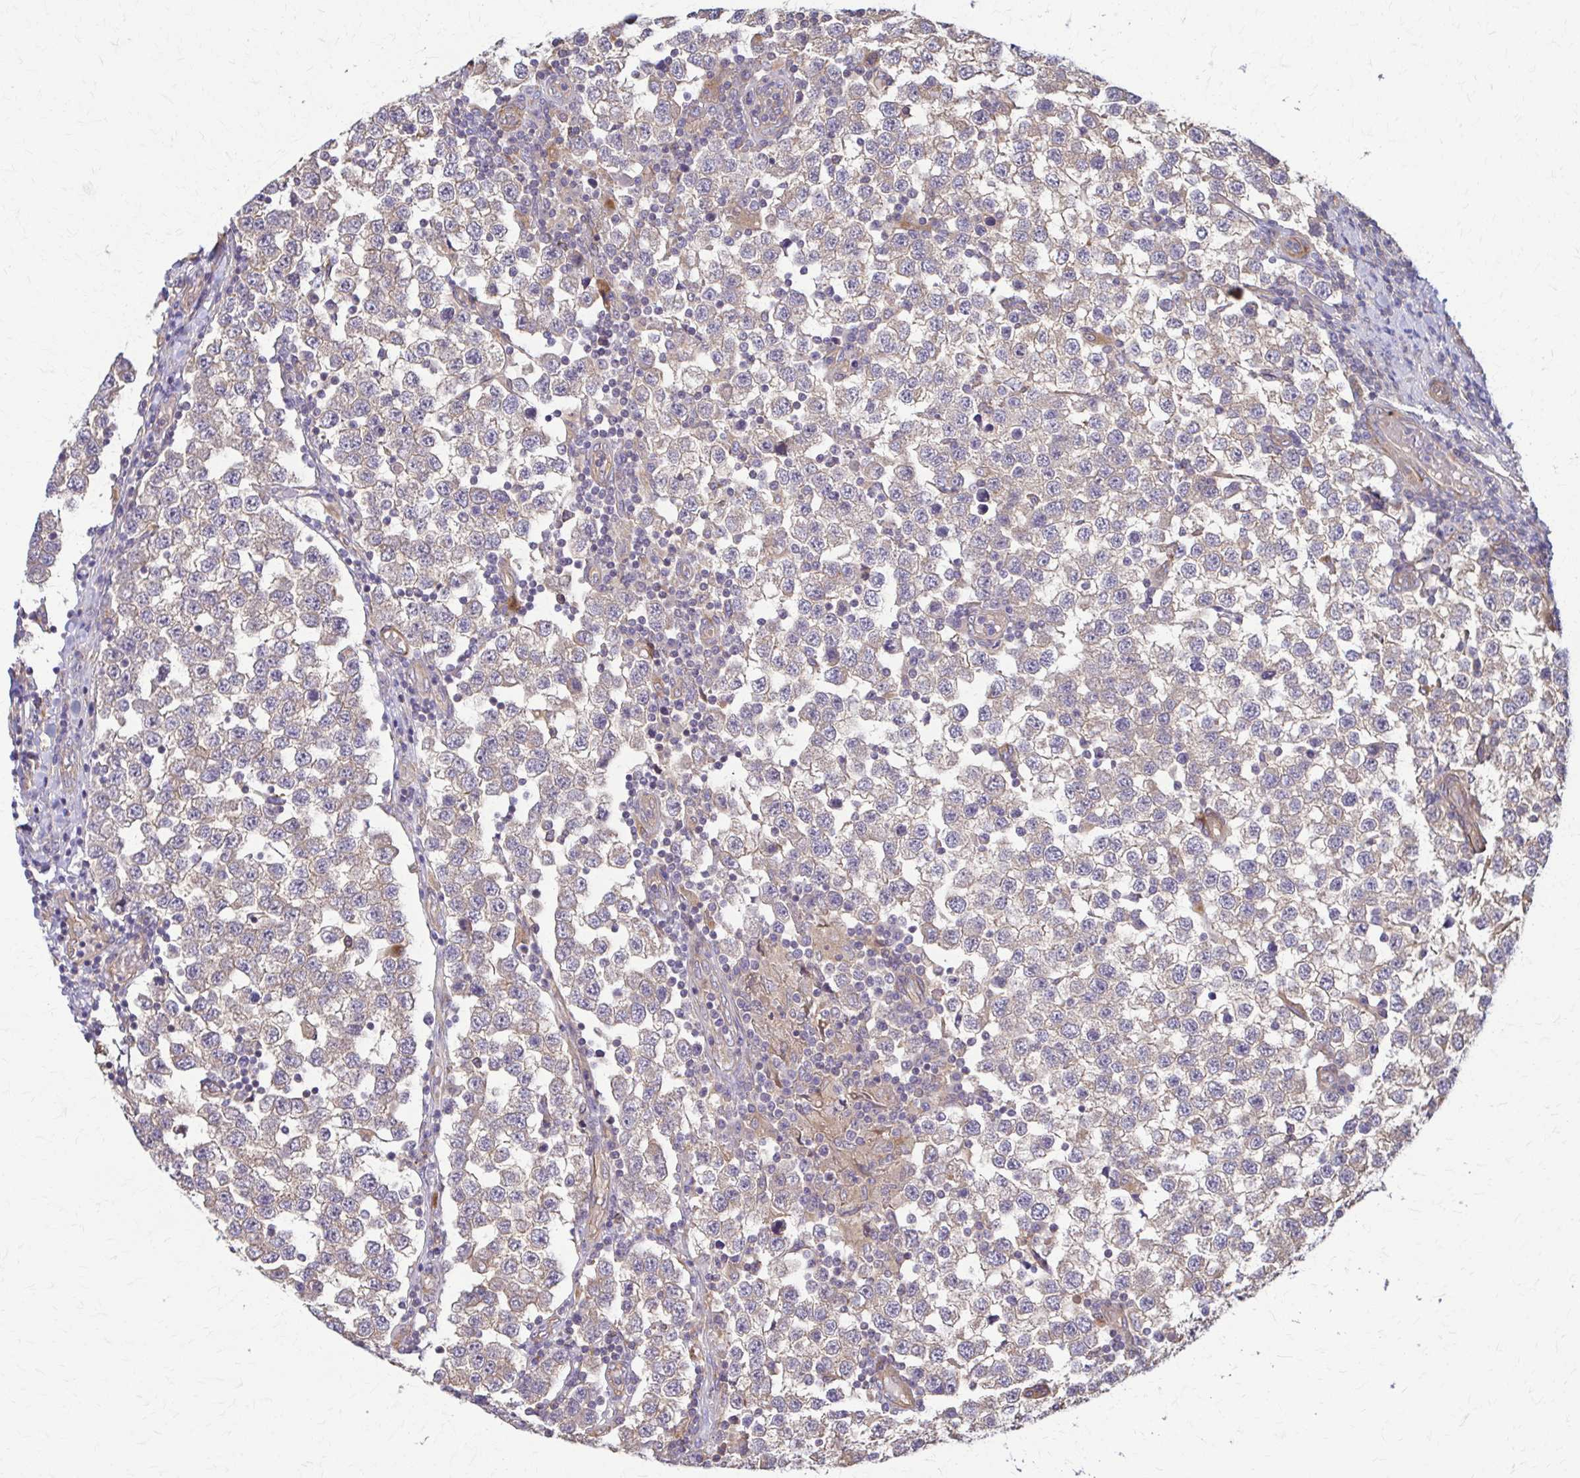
{"staining": {"intensity": "weak", "quantity": "<25%", "location": "cytoplasmic/membranous"}, "tissue": "testis cancer", "cell_type": "Tumor cells", "image_type": "cancer", "snomed": [{"axis": "morphology", "description": "Seminoma, NOS"}, {"axis": "topography", "description": "Testis"}], "caption": "DAB immunohistochemical staining of testis cancer demonstrates no significant staining in tumor cells.", "gene": "DSP", "patient": {"sex": "male", "age": 34}}